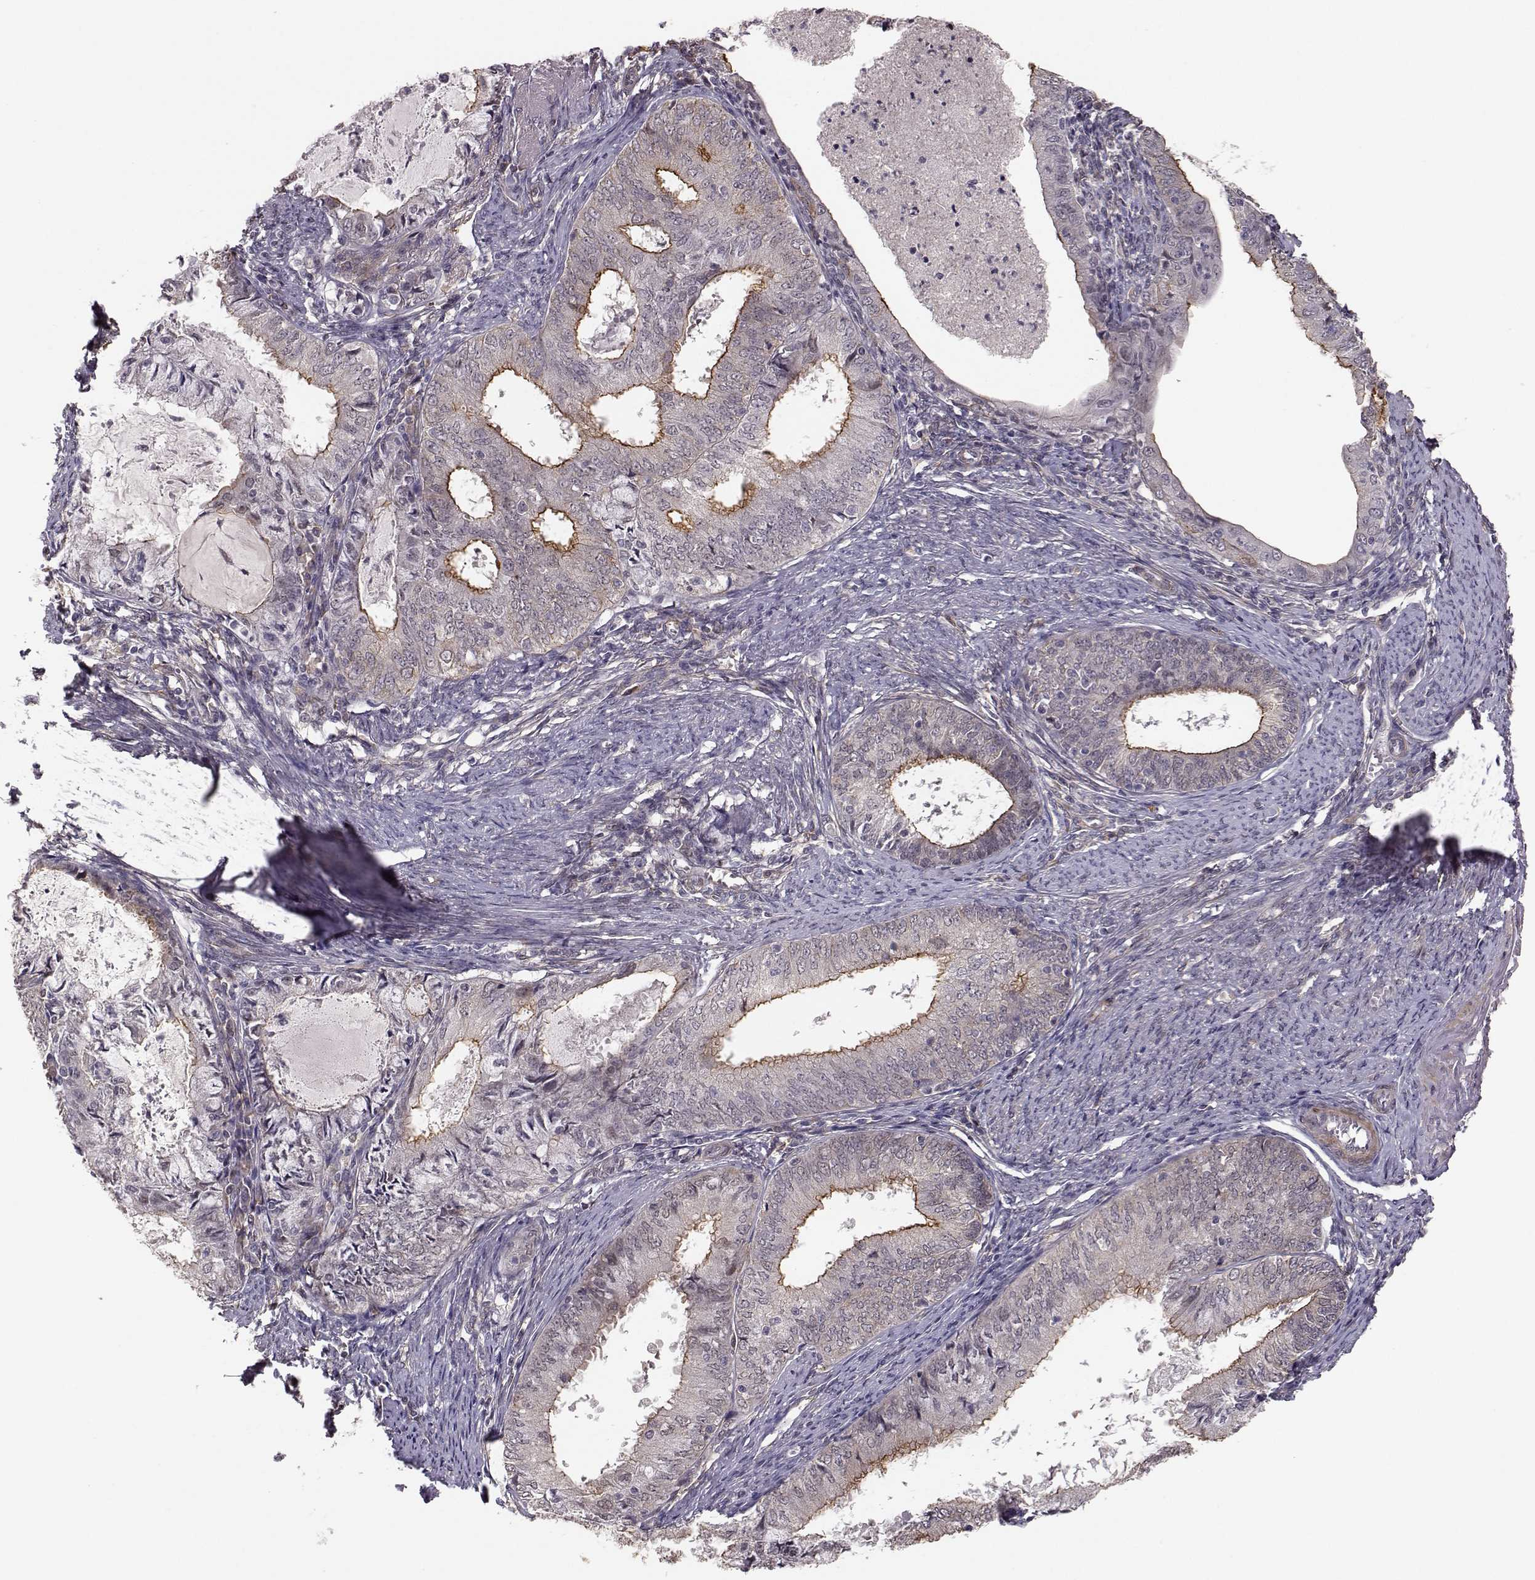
{"staining": {"intensity": "moderate", "quantity": "<25%", "location": "cytoplasmic/membranous"}, "tissue": "endometrial cancer", "cell_type": "Tumor cells", "image_type": "cancer", "snomed": [{"axis": "morphology", "description": "Adenocarcinoma, NOS"}, {"axis": "topography", "description": "Endometrium"}], "caption": "Endometrial adenocarcinoma tissue shows moderate cytoplasmic/membranous staining in about <25% of tumor cells", "gene": "PLEKHG3", "patient": {"sex": "female", "age": 57}}